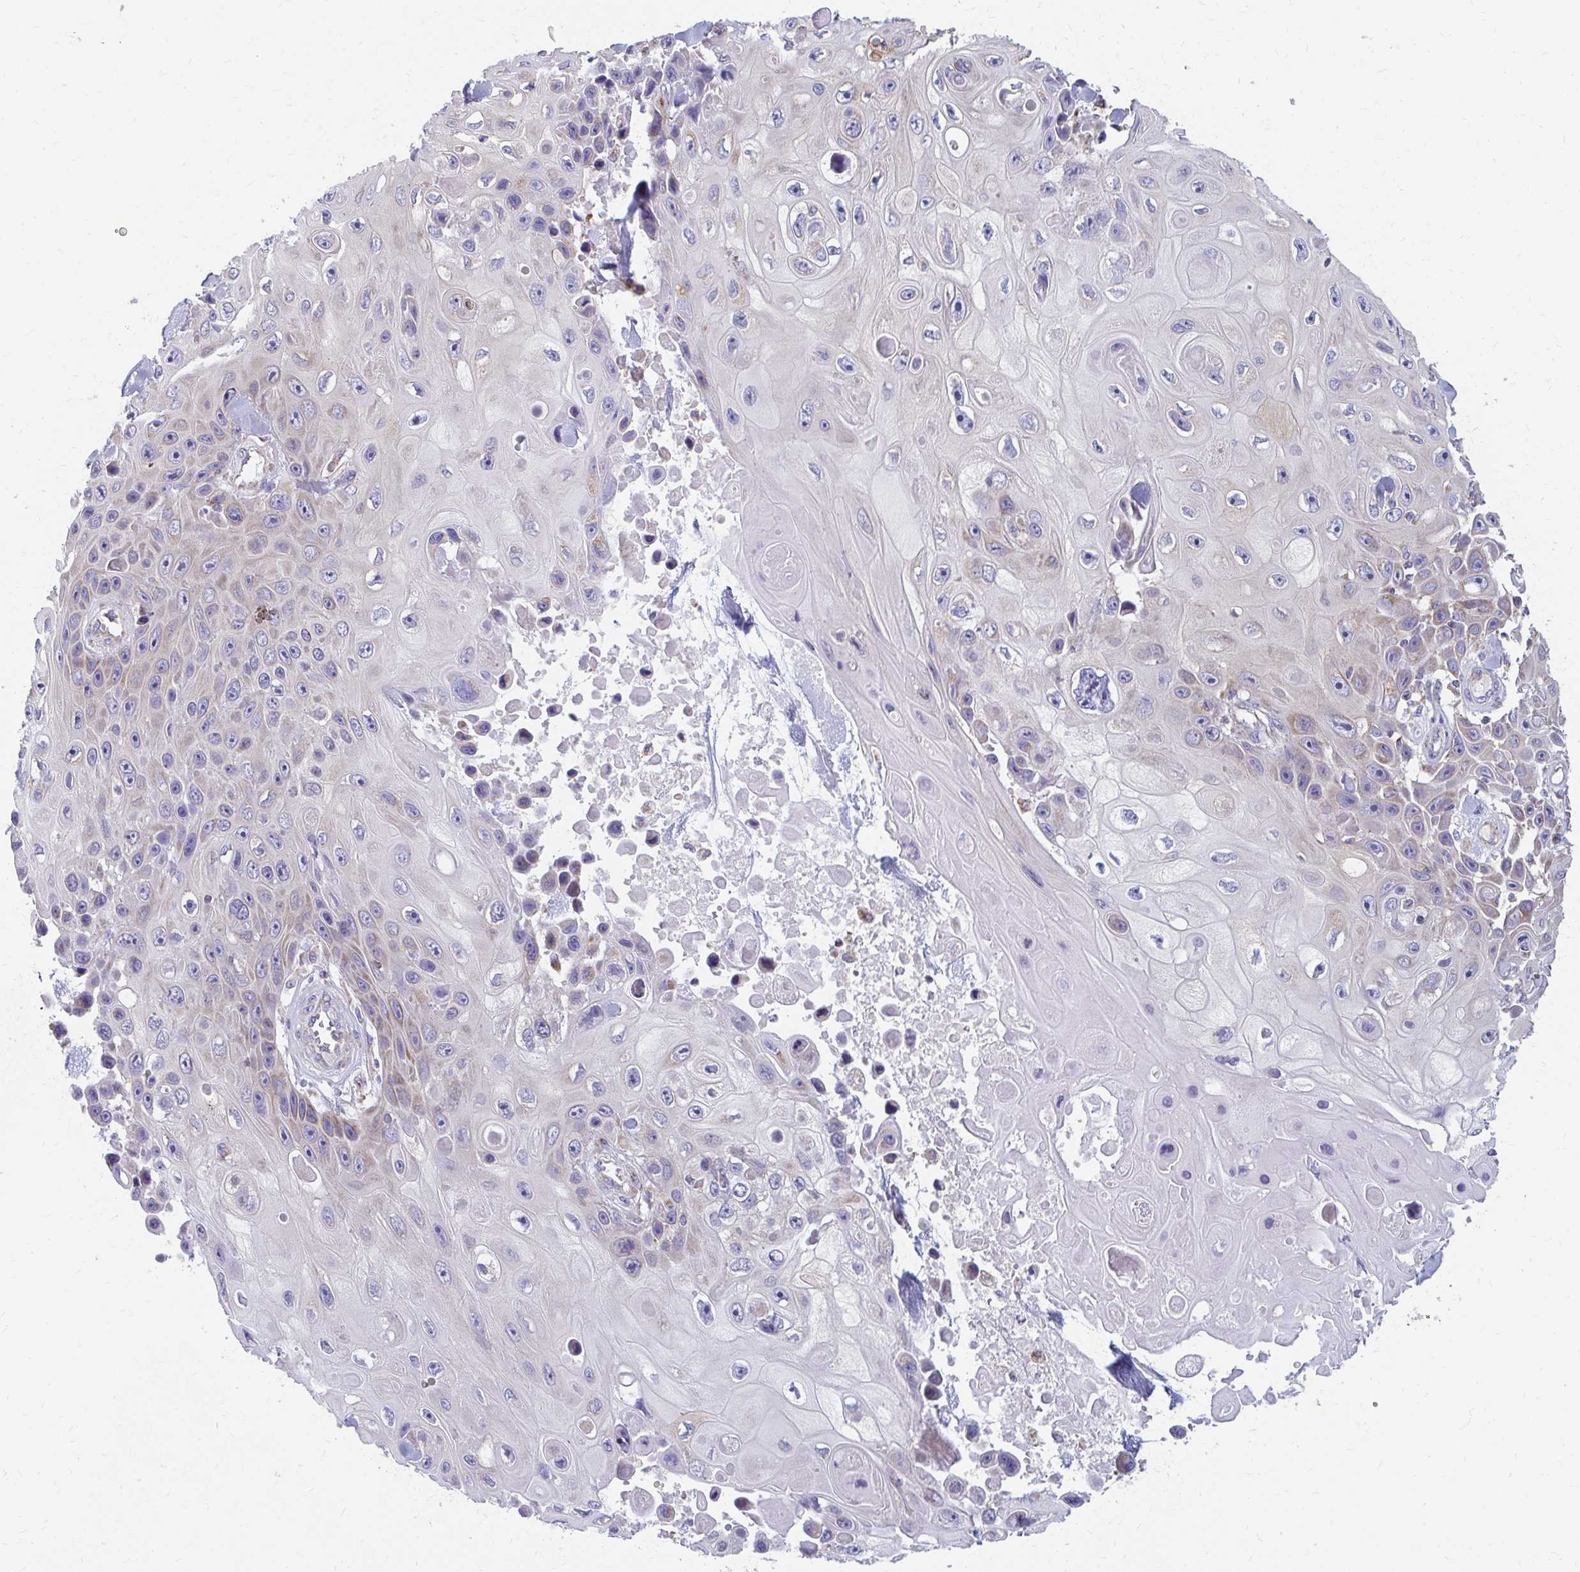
{"staining": {"intensity": "weak", "quantity": "<25%", "location": "cytoplasmic/membranous"}, "tissue": "skin cancer", "cell_type": "Tumor cells", "image_type": "cancer", "snomed": [{"axis": "morphology", "description": "Squamous cell carcinoma, NOS"}, {"axis": "topography", "description": "Skin"}], "caption": "High power microscopy histopathology image of an IHC micrograph of skin squamous cell carcinoma, revealing no significant positivity in tumor cells.", "gene": "RCC1L", "patient": {"sex": "male", "age": 82}}